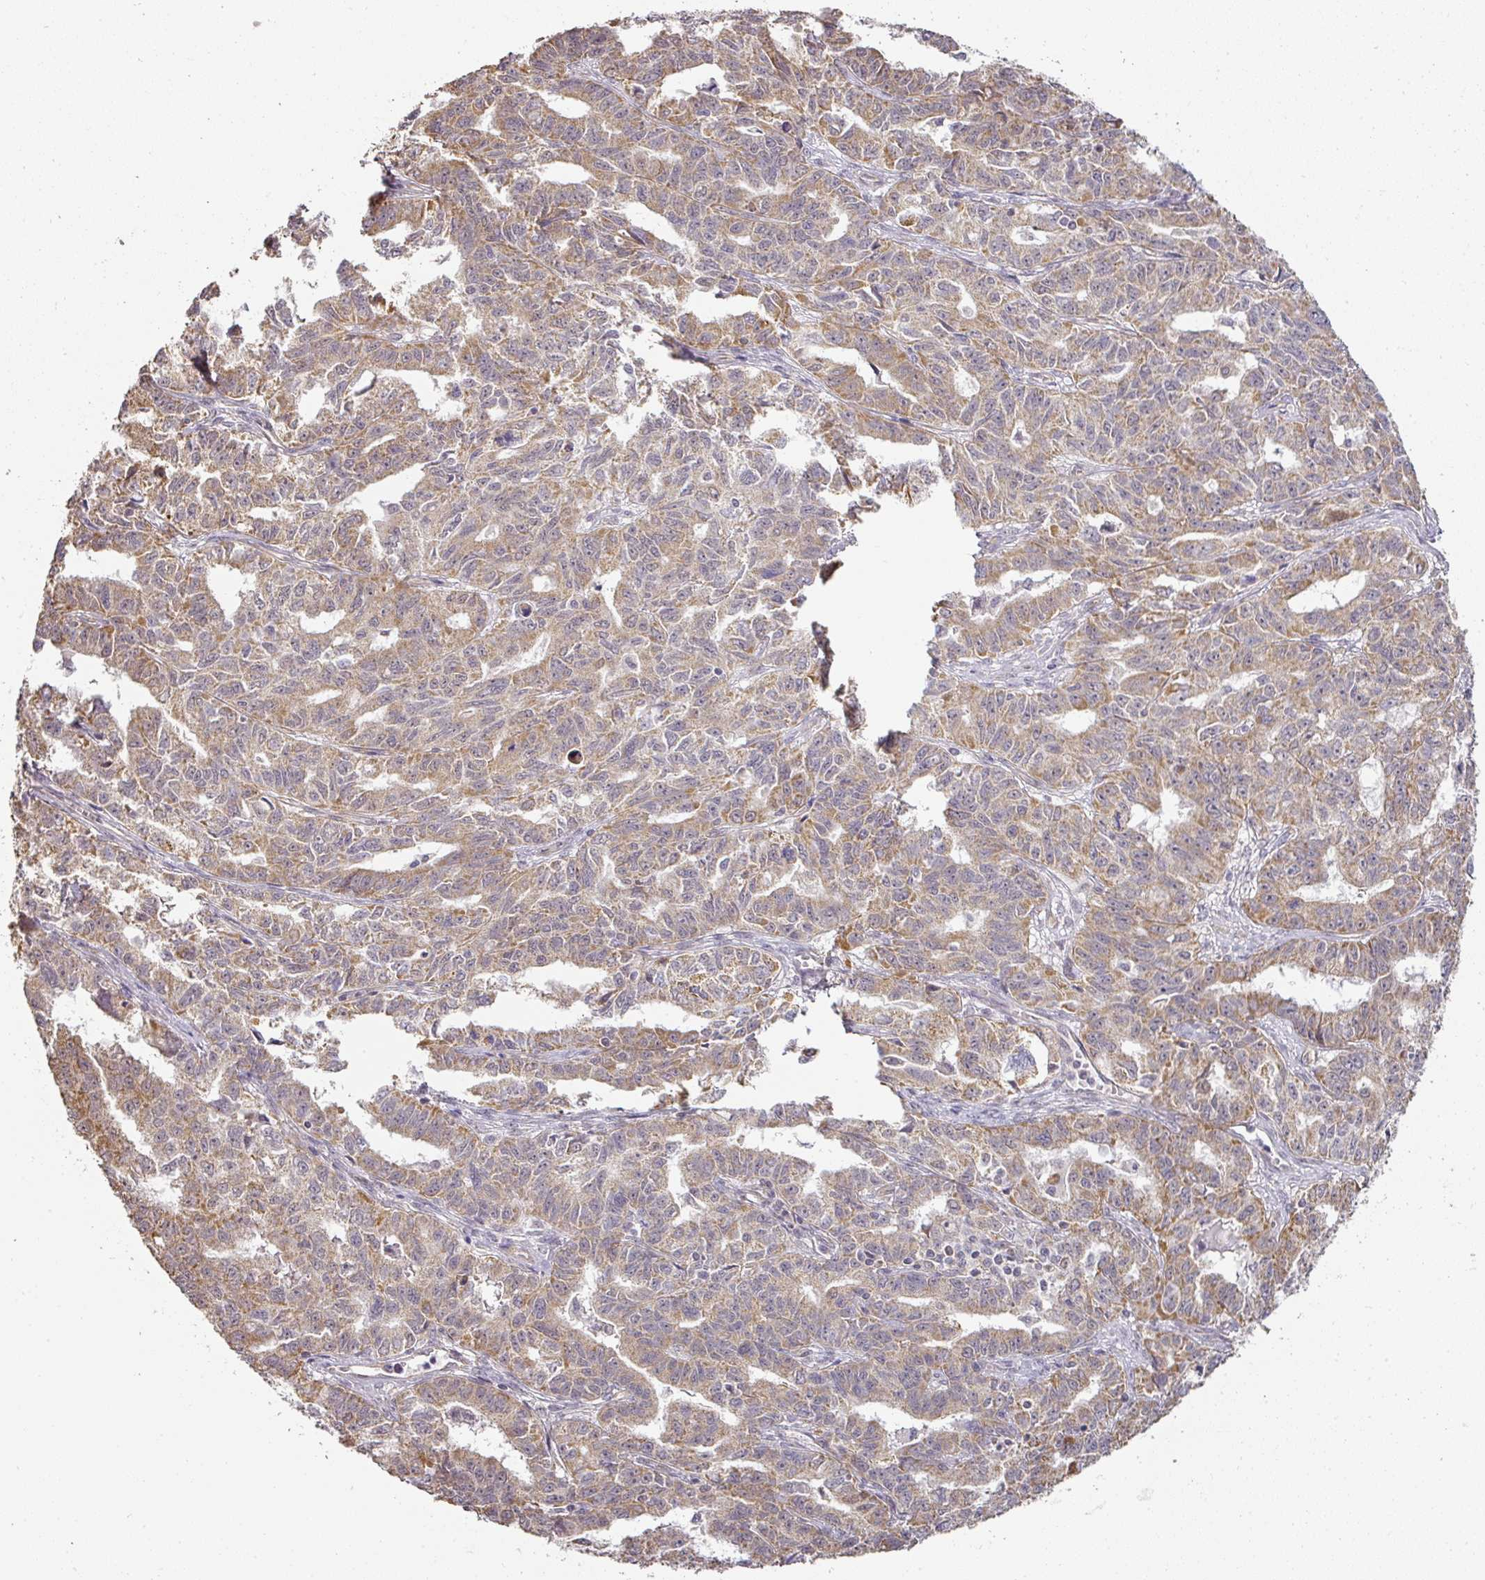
{"staining": {"intensity": "moderate", "quantity": ">75%", "location": "cytoplasmic/membranous"}, "tissue": "ovarian cancer", "cell_type": "Tumor cells", "image_type": "cancer", "snomed": [{"axis": "morphology", "description": "Adenocarcinoma, NOS"}, {"axis": "morphology", "description": "Carcinoma, endometroid"}, {"axis": "topography", "description": "Ovary"}], "caption": "IHC (DAB) staining of human ovarian cancer (endometroid carcinoma) demonstrates moderate cytoplasmic/membranous protein positivity in approximately >75% of tumor cells.", "gene": "MYOM2", "patient": {"sex": "female", "age": 72}}